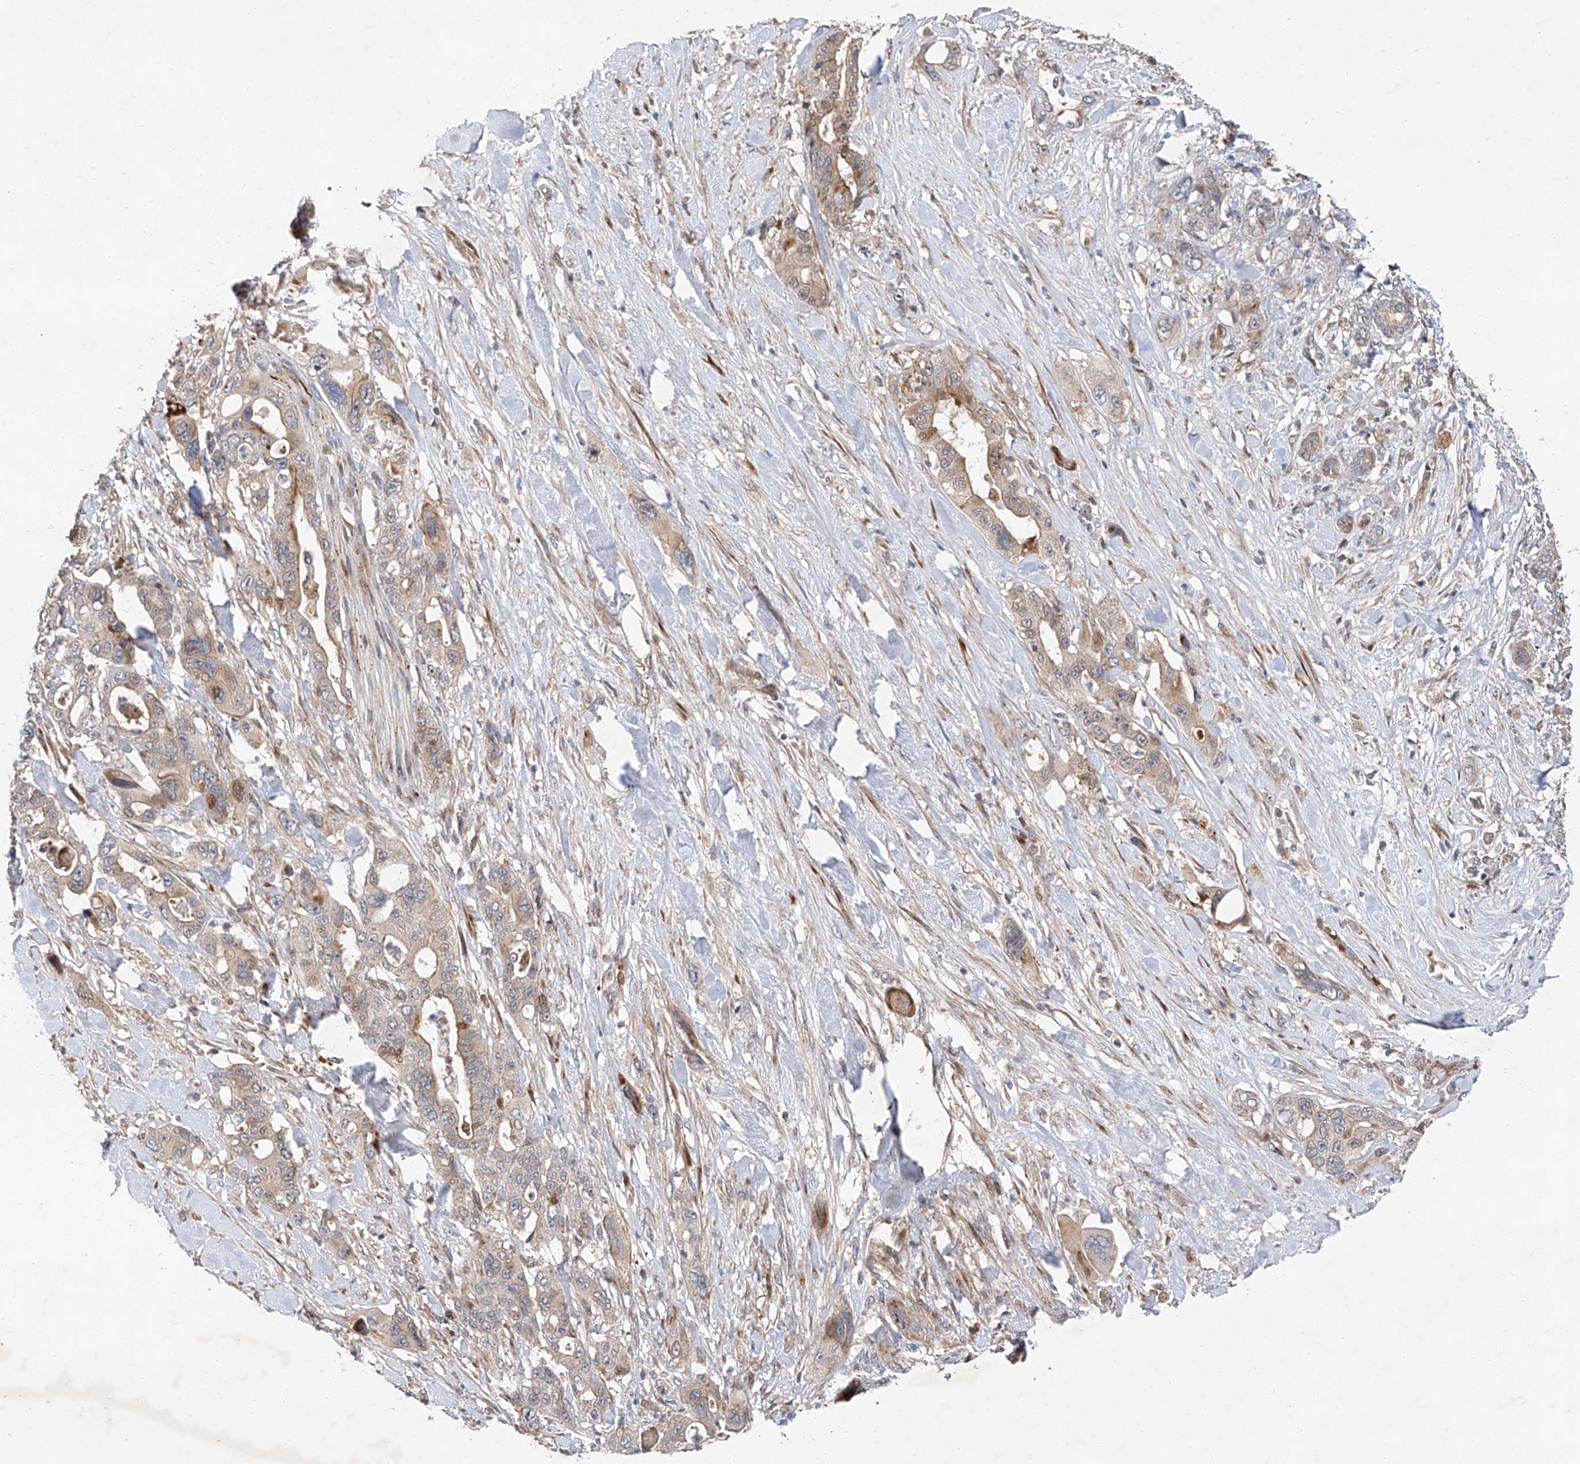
{"staining": {"intensity": "moderate", "quantity": "<25%", "location": "cytoplasmic/membranous"}, "tissue": "pancreatic cancer", "cell_type": "Tumor cells", "image_type": "cancer", "snomed": [{"axis": "morphology", "description": "Adenocarcinoma, NOS"}, {"axis": "topography", "description": "Pancreas"}], "caption": "Immunohistochemistry (DAB (3,3'-diaminobenzidine)) staining of pancreatic cancer shows moderate cytoplasmic/membranous protein staining in approximately <25% of tumor cells. Using DAB (brown) and hematoxylin (blue) stains, captured at high magnification using brightfield microscopy.", "gene": "USF3", "patient": {"sex": "male", "age": 46}}